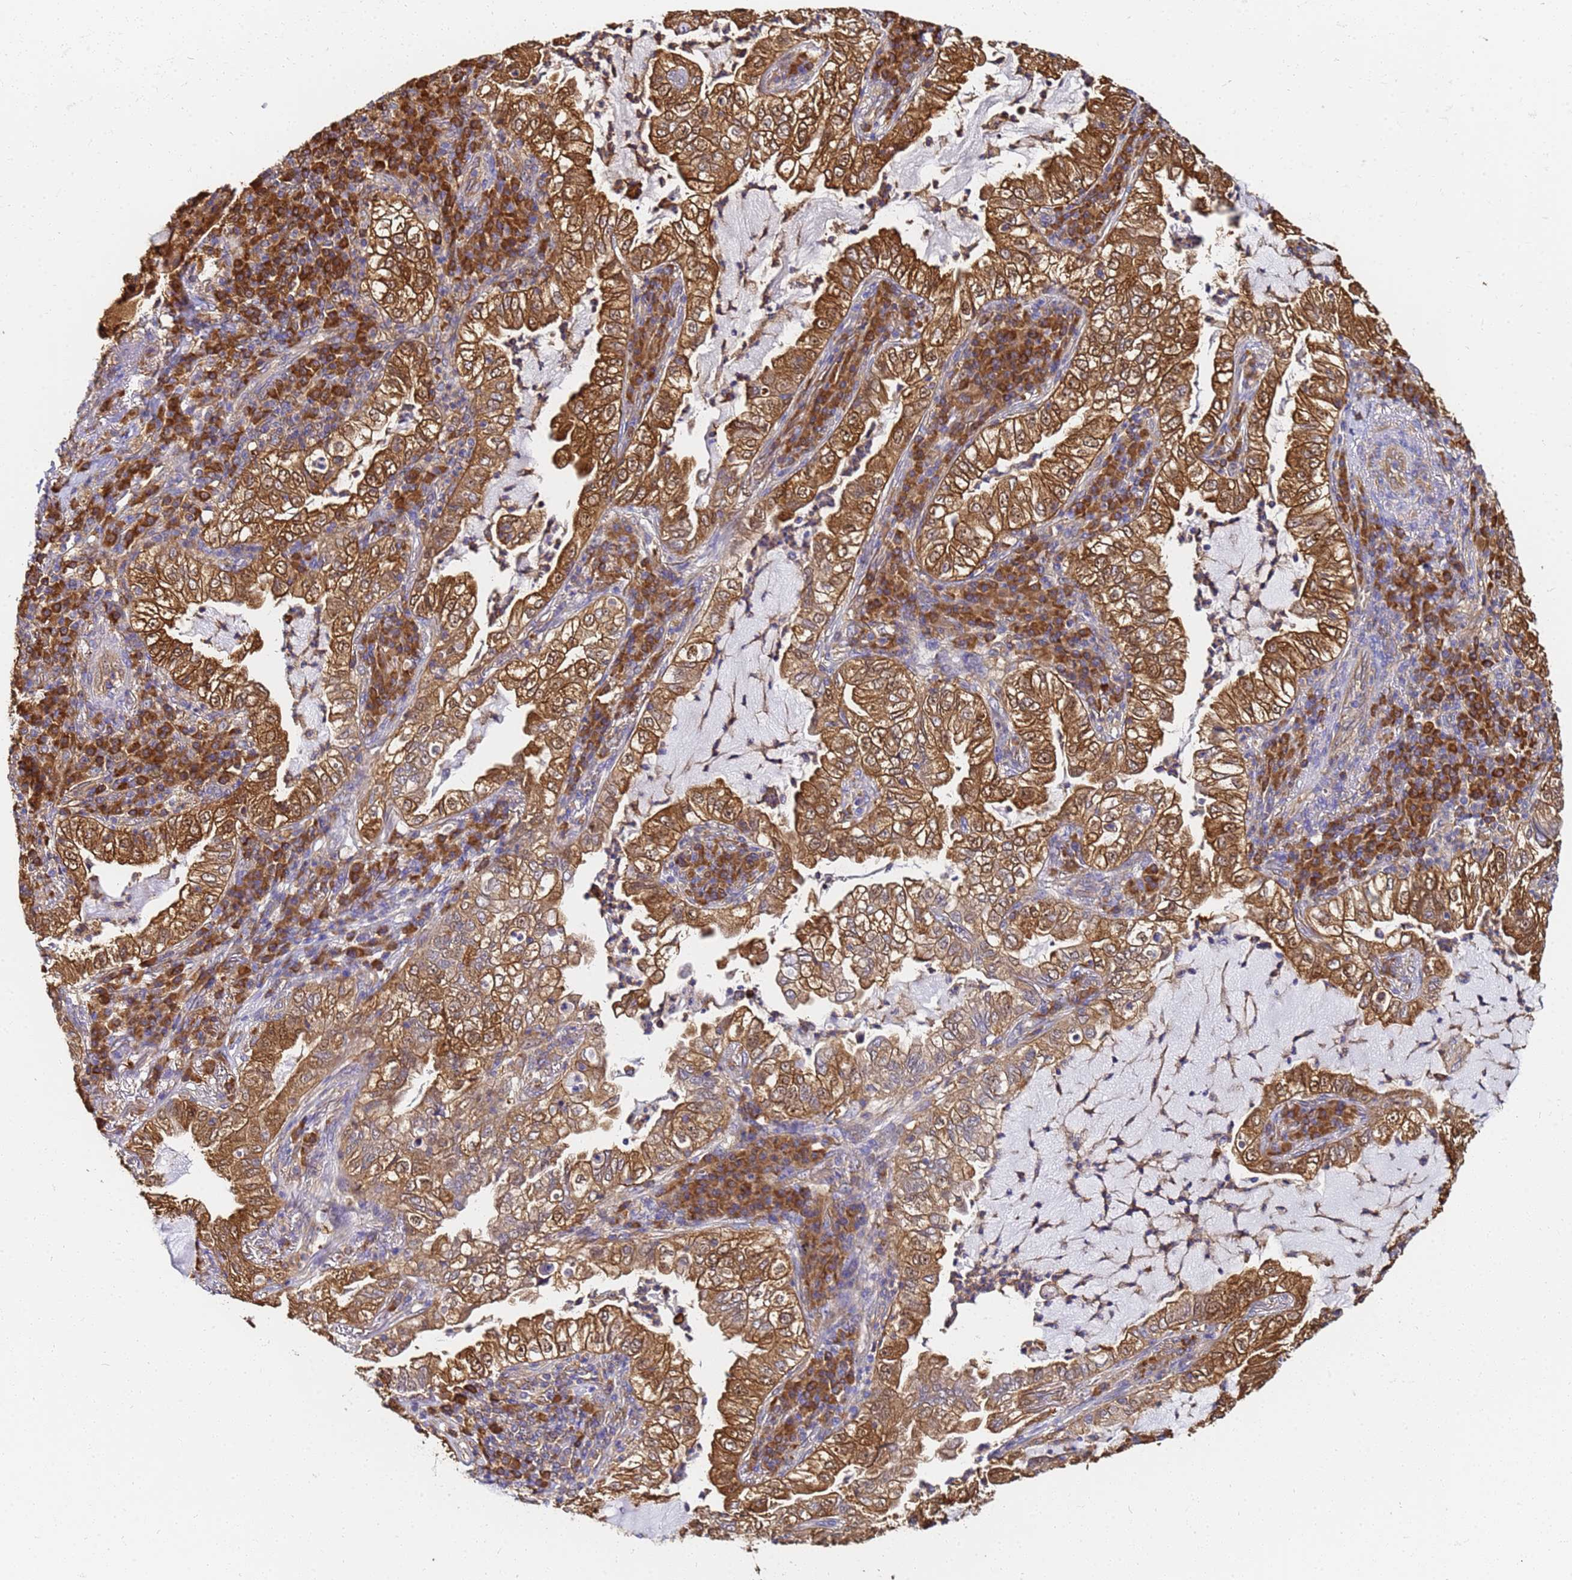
{"staining": {"intensity": "moderate", "quantity": ">75%", "location": "cytoplasmic/membranous"}, "tissue": "lung cancer", "cell_type": "Tumor cells", "image_type": "cancer", "snomed": [{"axis": "morphology", "description": "Adenocarcinoma, NOS"}, {"axis": "topography", "description": "Lung"}], "caption": "A histopathology image showing moderate cytoplasmic/membranous positivity in approximately >75% of tumor cells in lung cancer (adenocarcinoma), as visualized by brown immunohistochemical staining.", "gene": "NME1-NME2", "patient": {"sex": "female", "age": 73}}